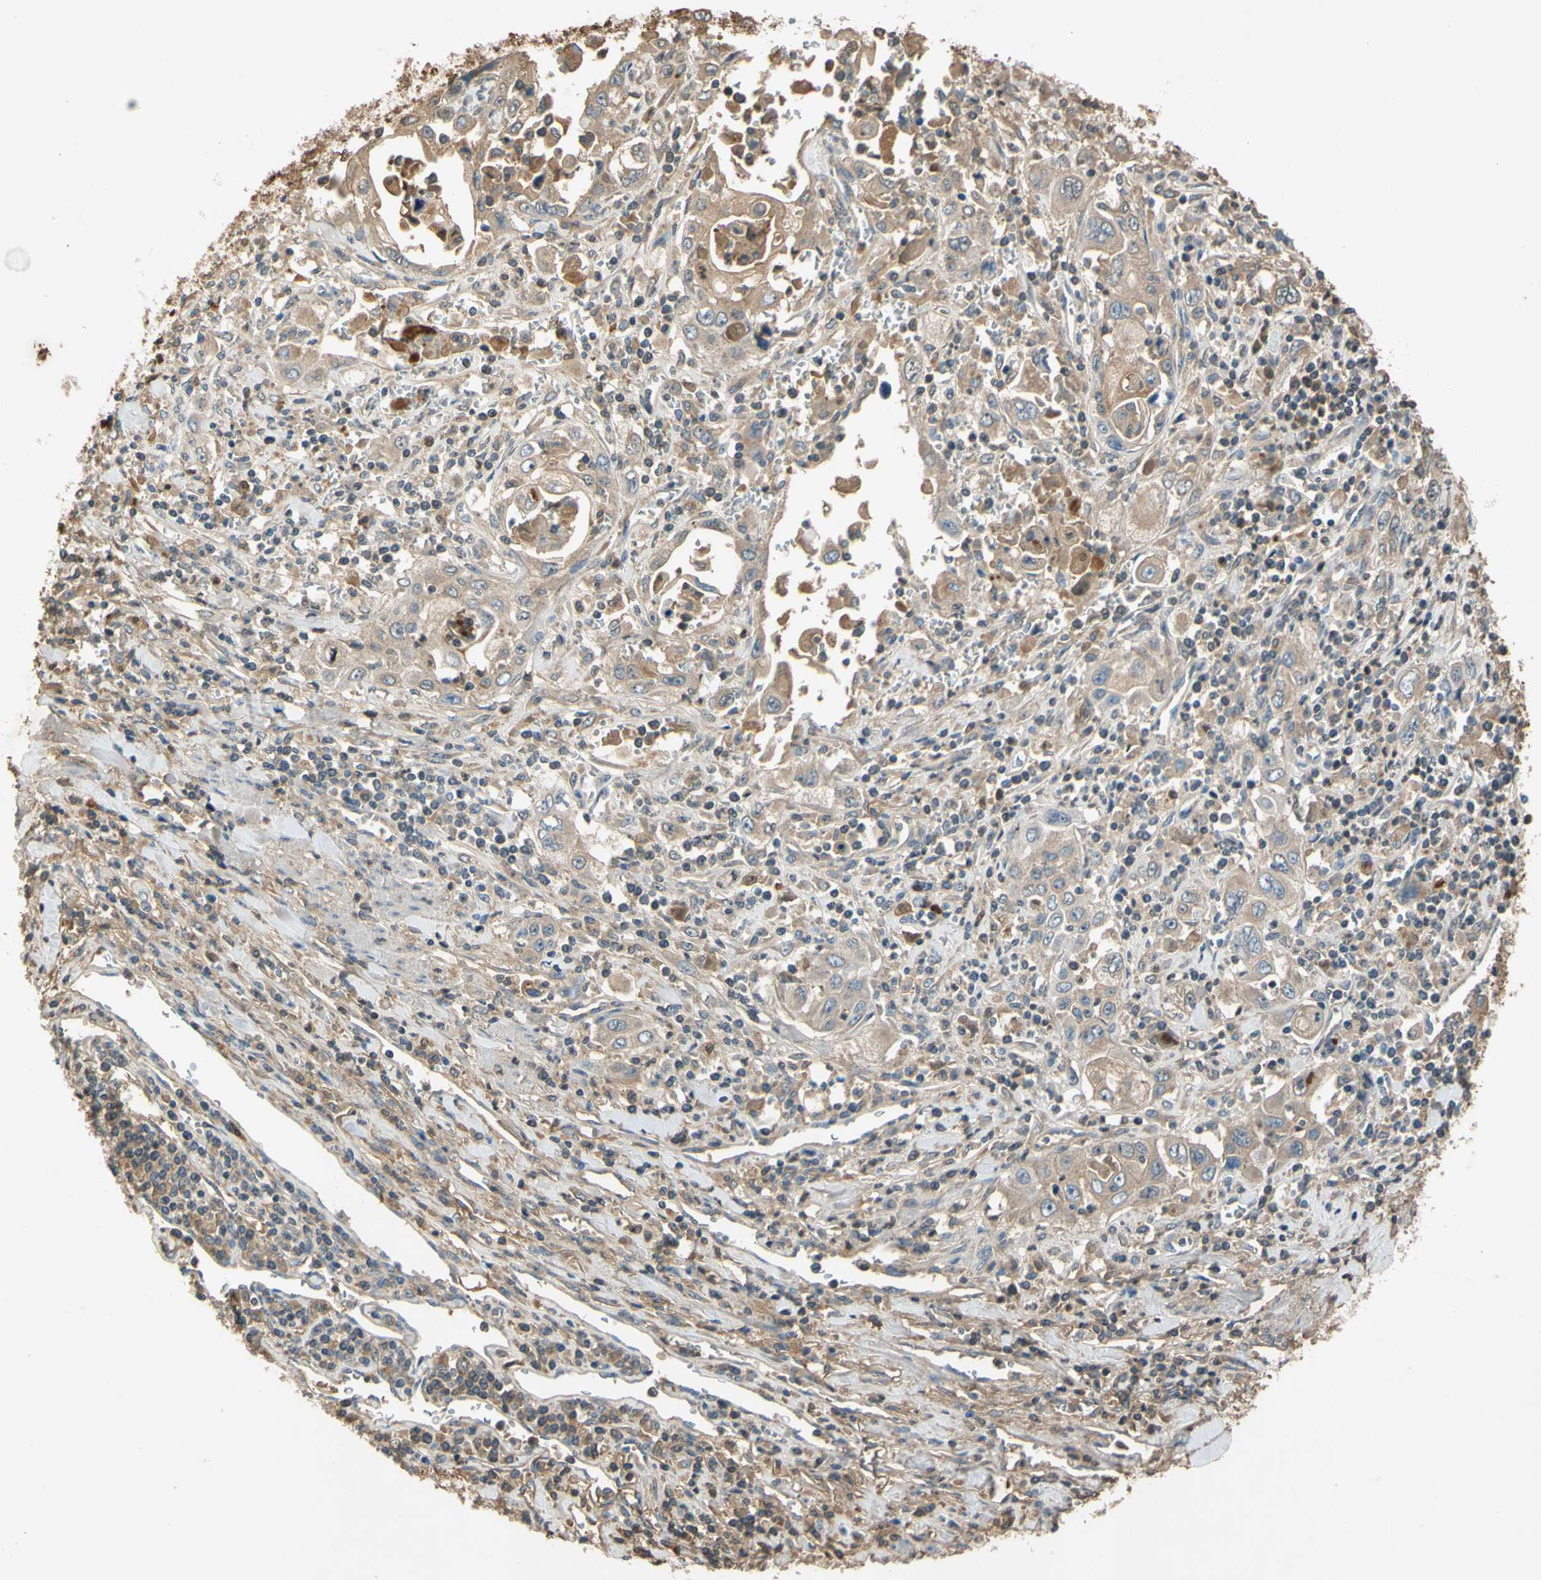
{"staining": {"intensity": "moderate", "quantity": ">75%", "location": "cytoplasmic/membranous"}, "tissue": "pancreatic cancer", "cell_type": "Tumor cells", "image_type": "cancer", "snomed": [{"axis": "morphology", "description": "Adenocarcinoma, NOS"}, {"axis": "topography", "description": "Pancreas"}], "caption": "Brown immunohistochemical staining in pancreatic cancer shows moderate cytoplasmic/membranous positivity in about >75% of tumor cells.", "gene": "TIMP2", "patient": {"sex": "male", "age": 70}}